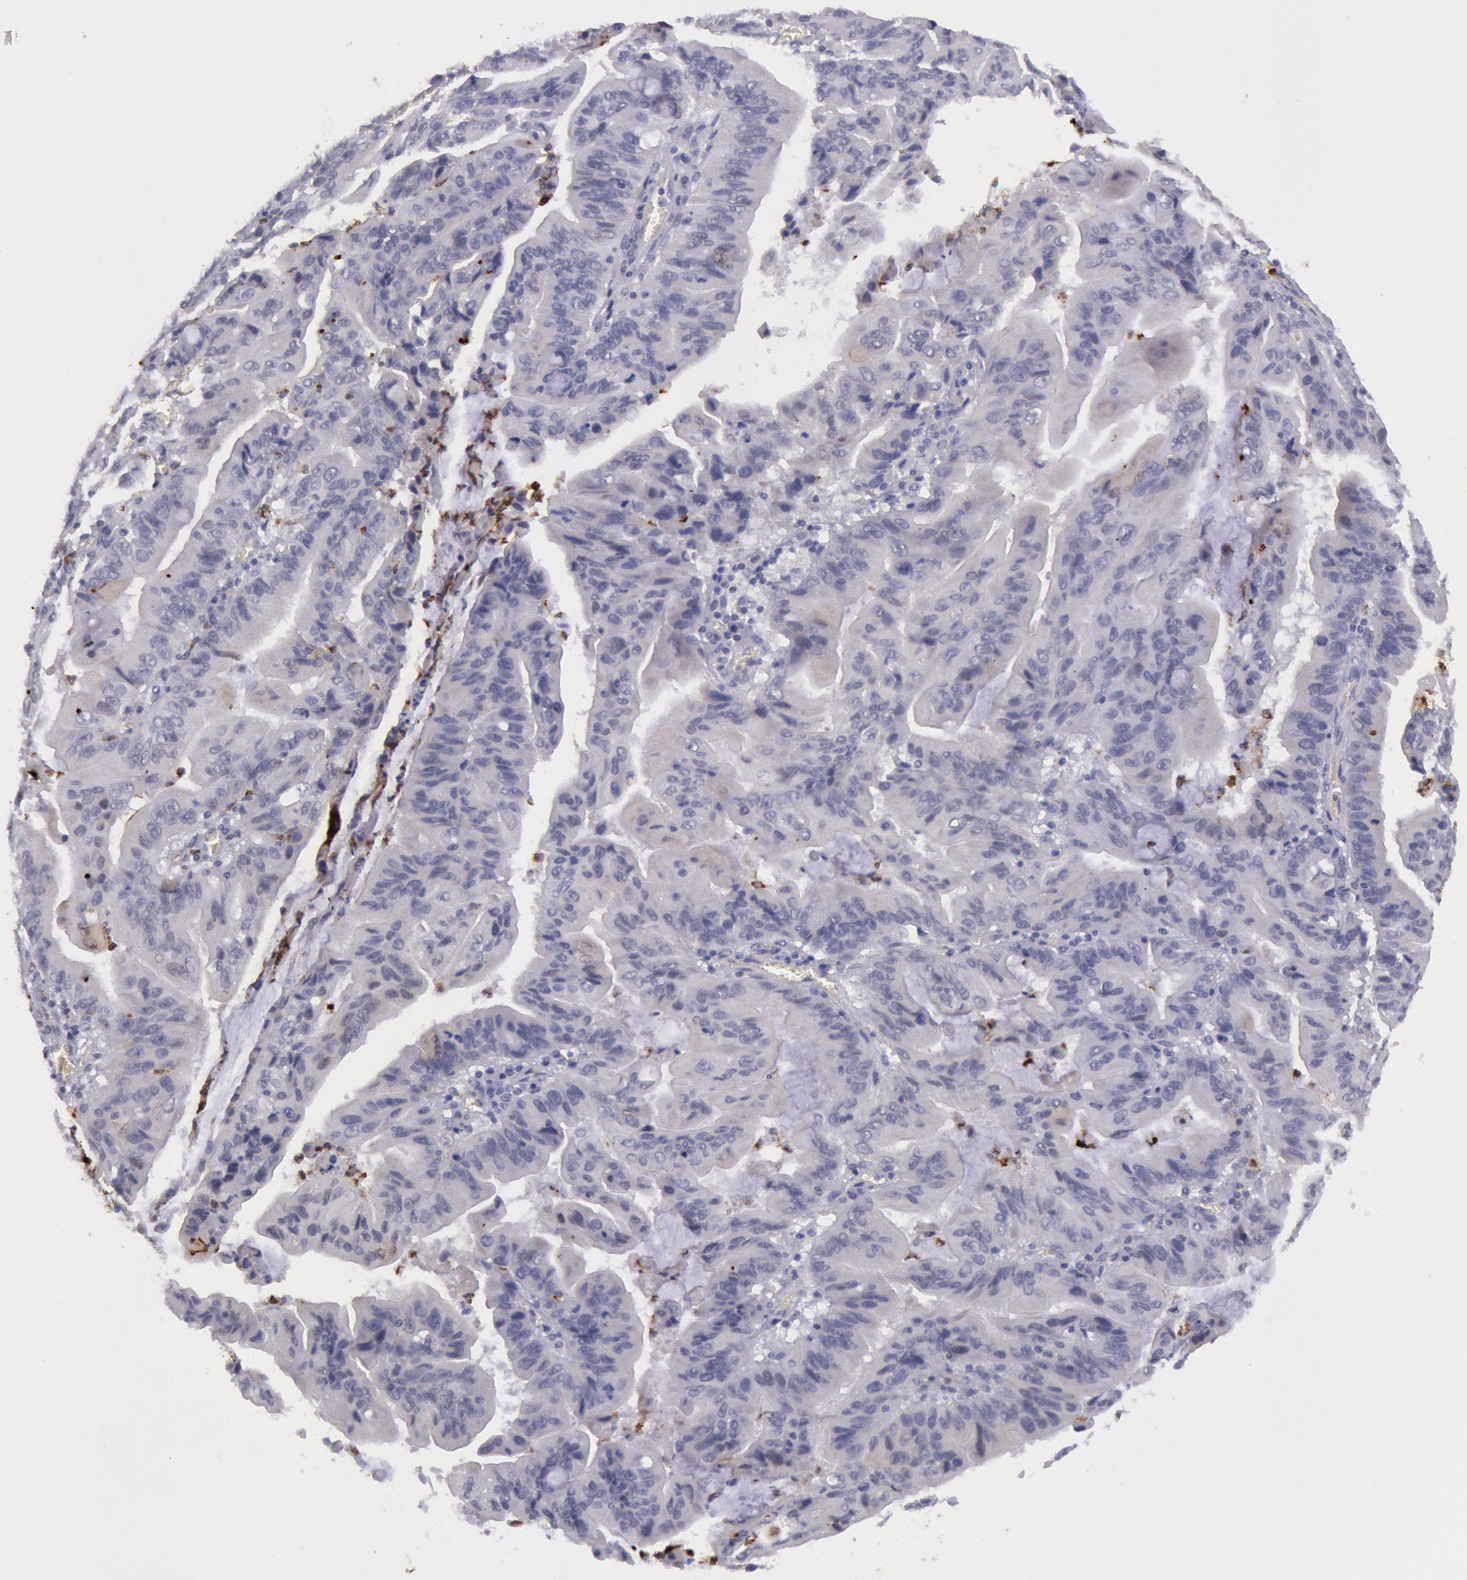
{"staining": {"intensity": "negative", "quantity": "none", "location": "none"}, "tissue": "stomach cancer", "cell_type": "Tumor cells", "image_type": "cancer", "snomed": [{"axis": "morphology", "description": "Adenocarcinoma, NOS"}, {"axis": "topography", "description": "Stomach, upper"}], "caption": "DAB (3,3'-diaminobenzidine) immunohistochemical staining of human adenocarcinoma (stomach) shows no significant expression in tumor cells.", "gene": "KDM6A", "patient": {"sex": "male", "age": 63}}